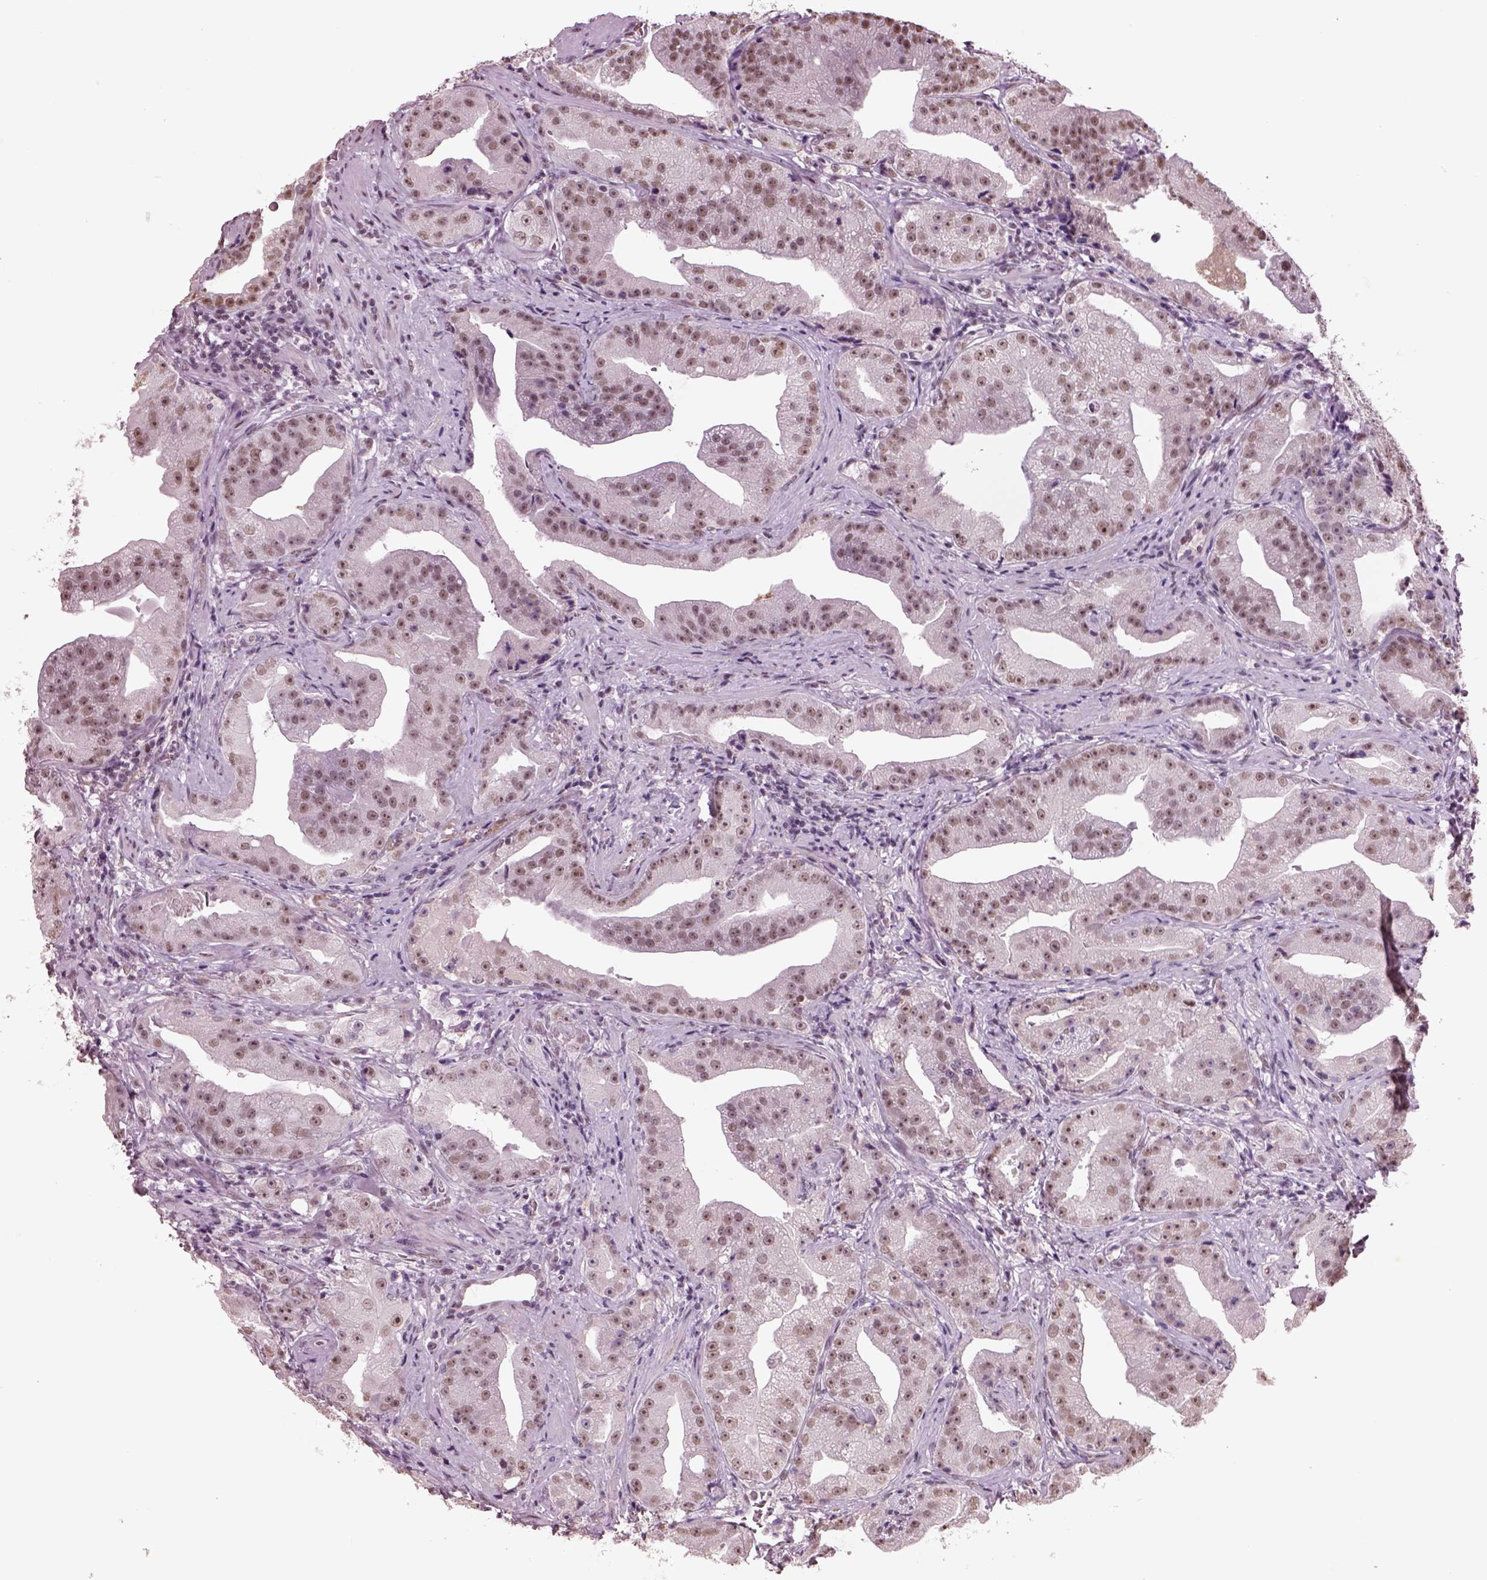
{"staining": {"intensity": "moderate", "quantity": ">75%", "location": "nuclear"}, "tissue": "prostate cancer", "cell_type": "Tumor cells", "image_type": "cancer", "snomed": [{"axis": "morphology", "description": "Adenocarcinoma, Low grade"}, {"axis": "topography", "description": "Prostate"}], "caption": "Prostate low-grade adenocarcinoma tissue reveals moderate nuclear expression in about >75% of tumor cells (DAB (3,3'-diaminobenzidine) IHC with brightfield microscopy, high magnification).", "gene": "SEPHS1", "patient": {"sex": "male", "age": 62}}